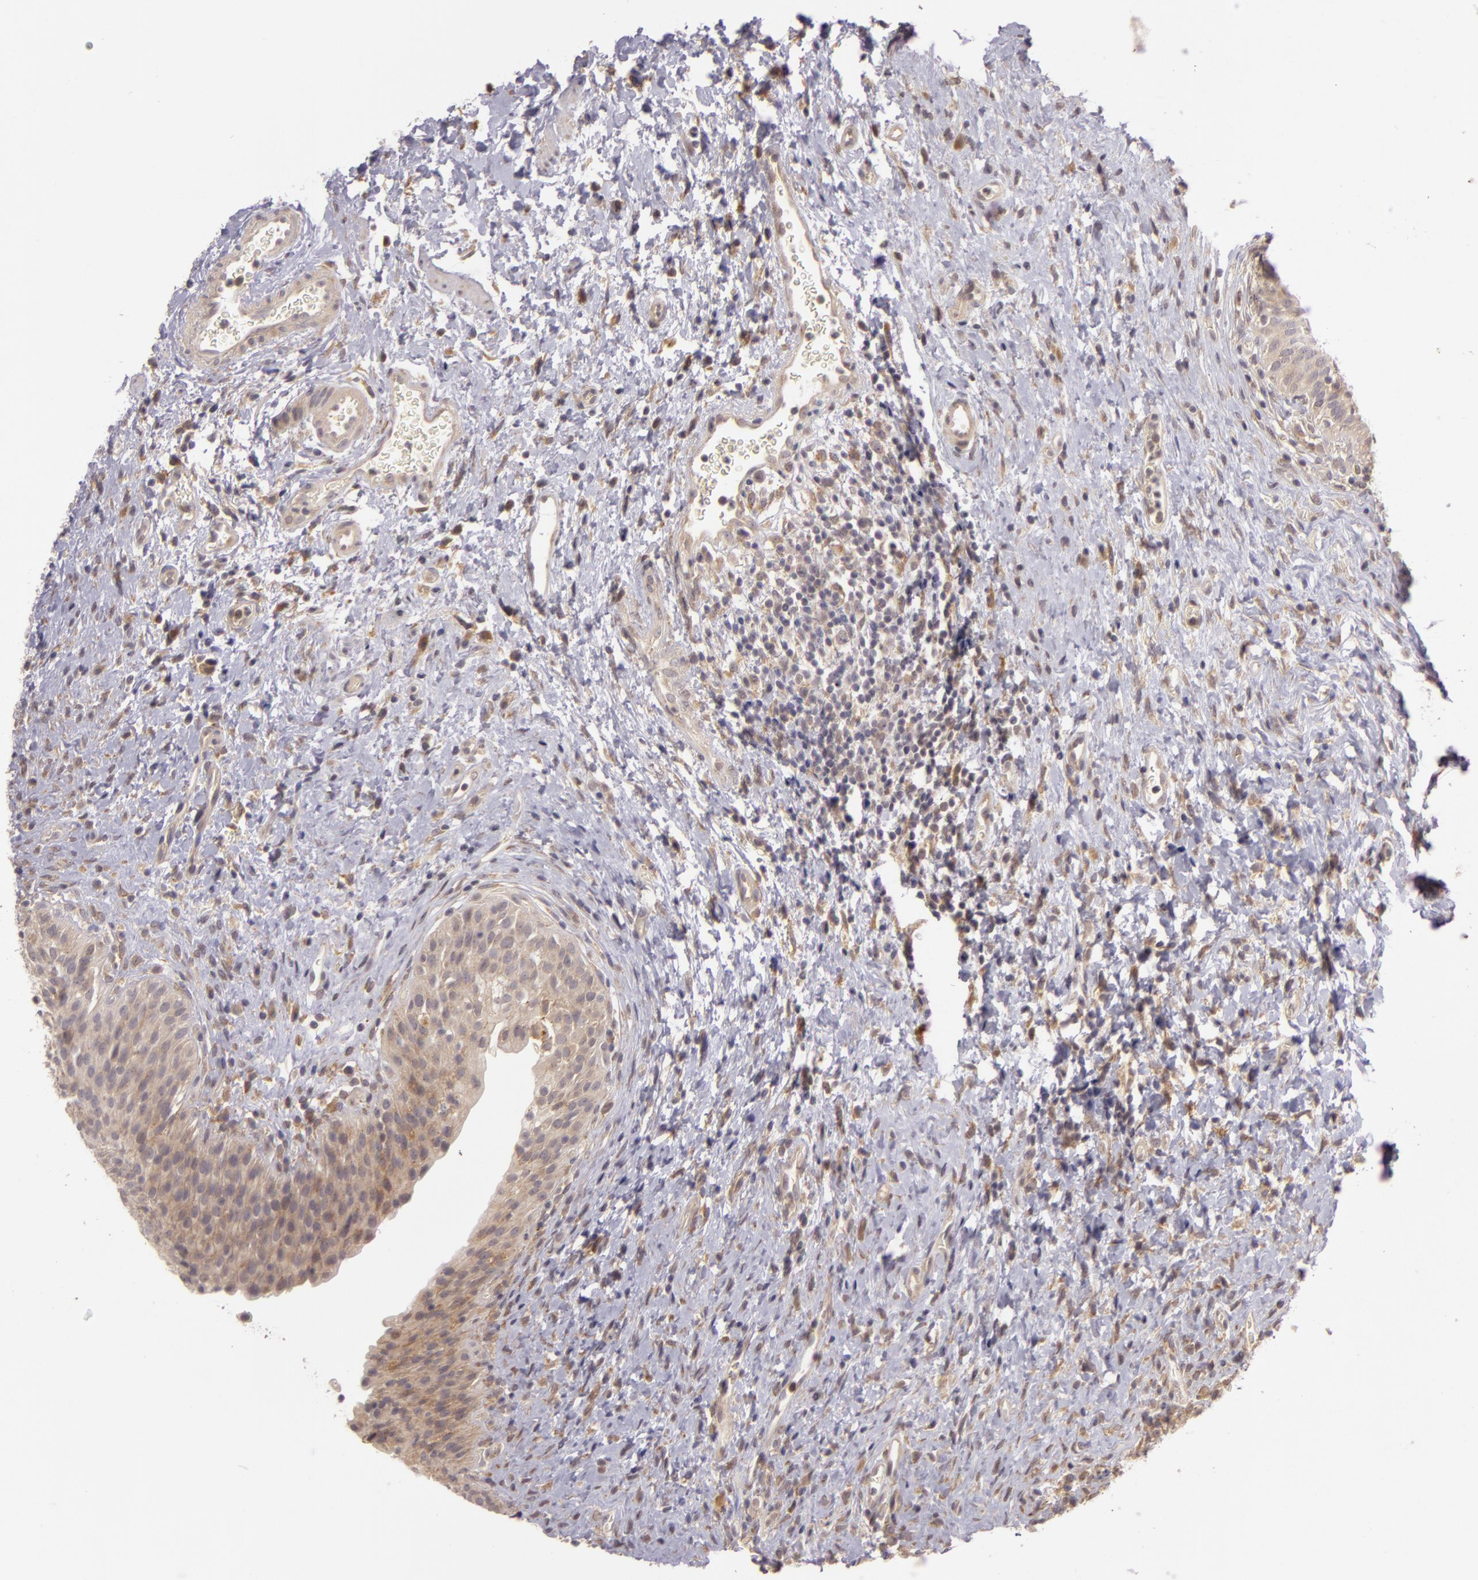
{"staining": {"intensity": "weak", "quantity": ">75%", "location": "cytoplasmic/membranous"}, "tissue": "urinary bladder", "cell_type": "Urothelial cells", "image_type": "normal", "snomed": [{"axis": "morphology", "description": "Normal tissue, NOS"}, {"axis": "topography", "description": "Urinary bladder"}], "caption": "A high-resolution image shows immunohistochemistry staining of normal urinary bladder, which displays weak cytoplasmic/membranous staining in approximately >75% of urothelial cells.", "gene": "PPP1R3F", "patient": {"sex": "male", "age": 51}}